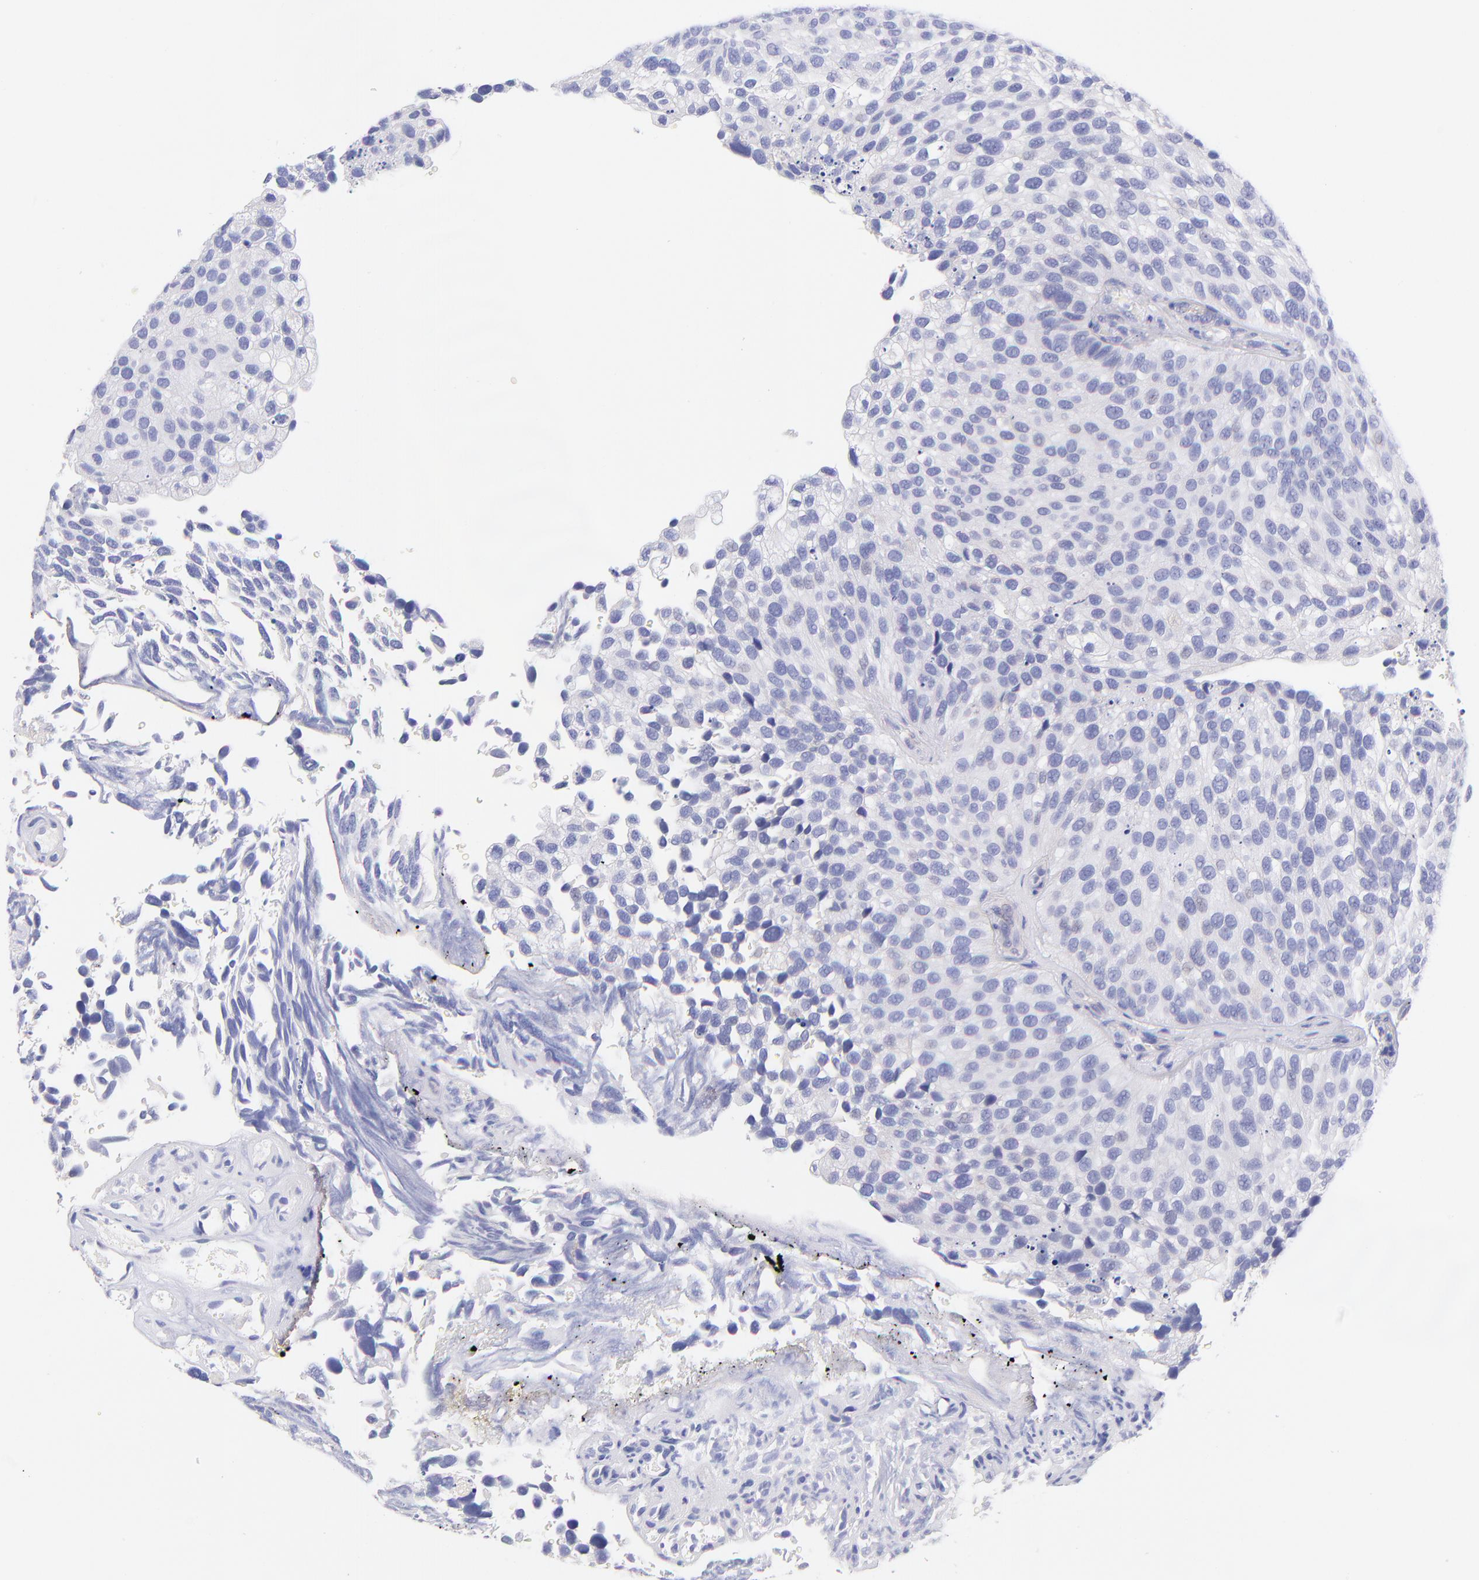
{"staining": {"intensity": "negative", "quantity": "none", "location": "none"}, "tissue": "urothelial cancer", "cell_type": "Tumor cells", "image_type": "cancer", "snomed": [{"axis": "morphology", "description": "Urothelial carcinoma, High grade"}, {"axis": "topography", "description": "Urinary bladder"}], "caption": "Human urothelial cancer stained for a protein using immunohistochemistry (IHC) demonstrates no staining in tumor cells.", "gene": "RAB3B", "patient": {"sex": "male", "age": 72}}